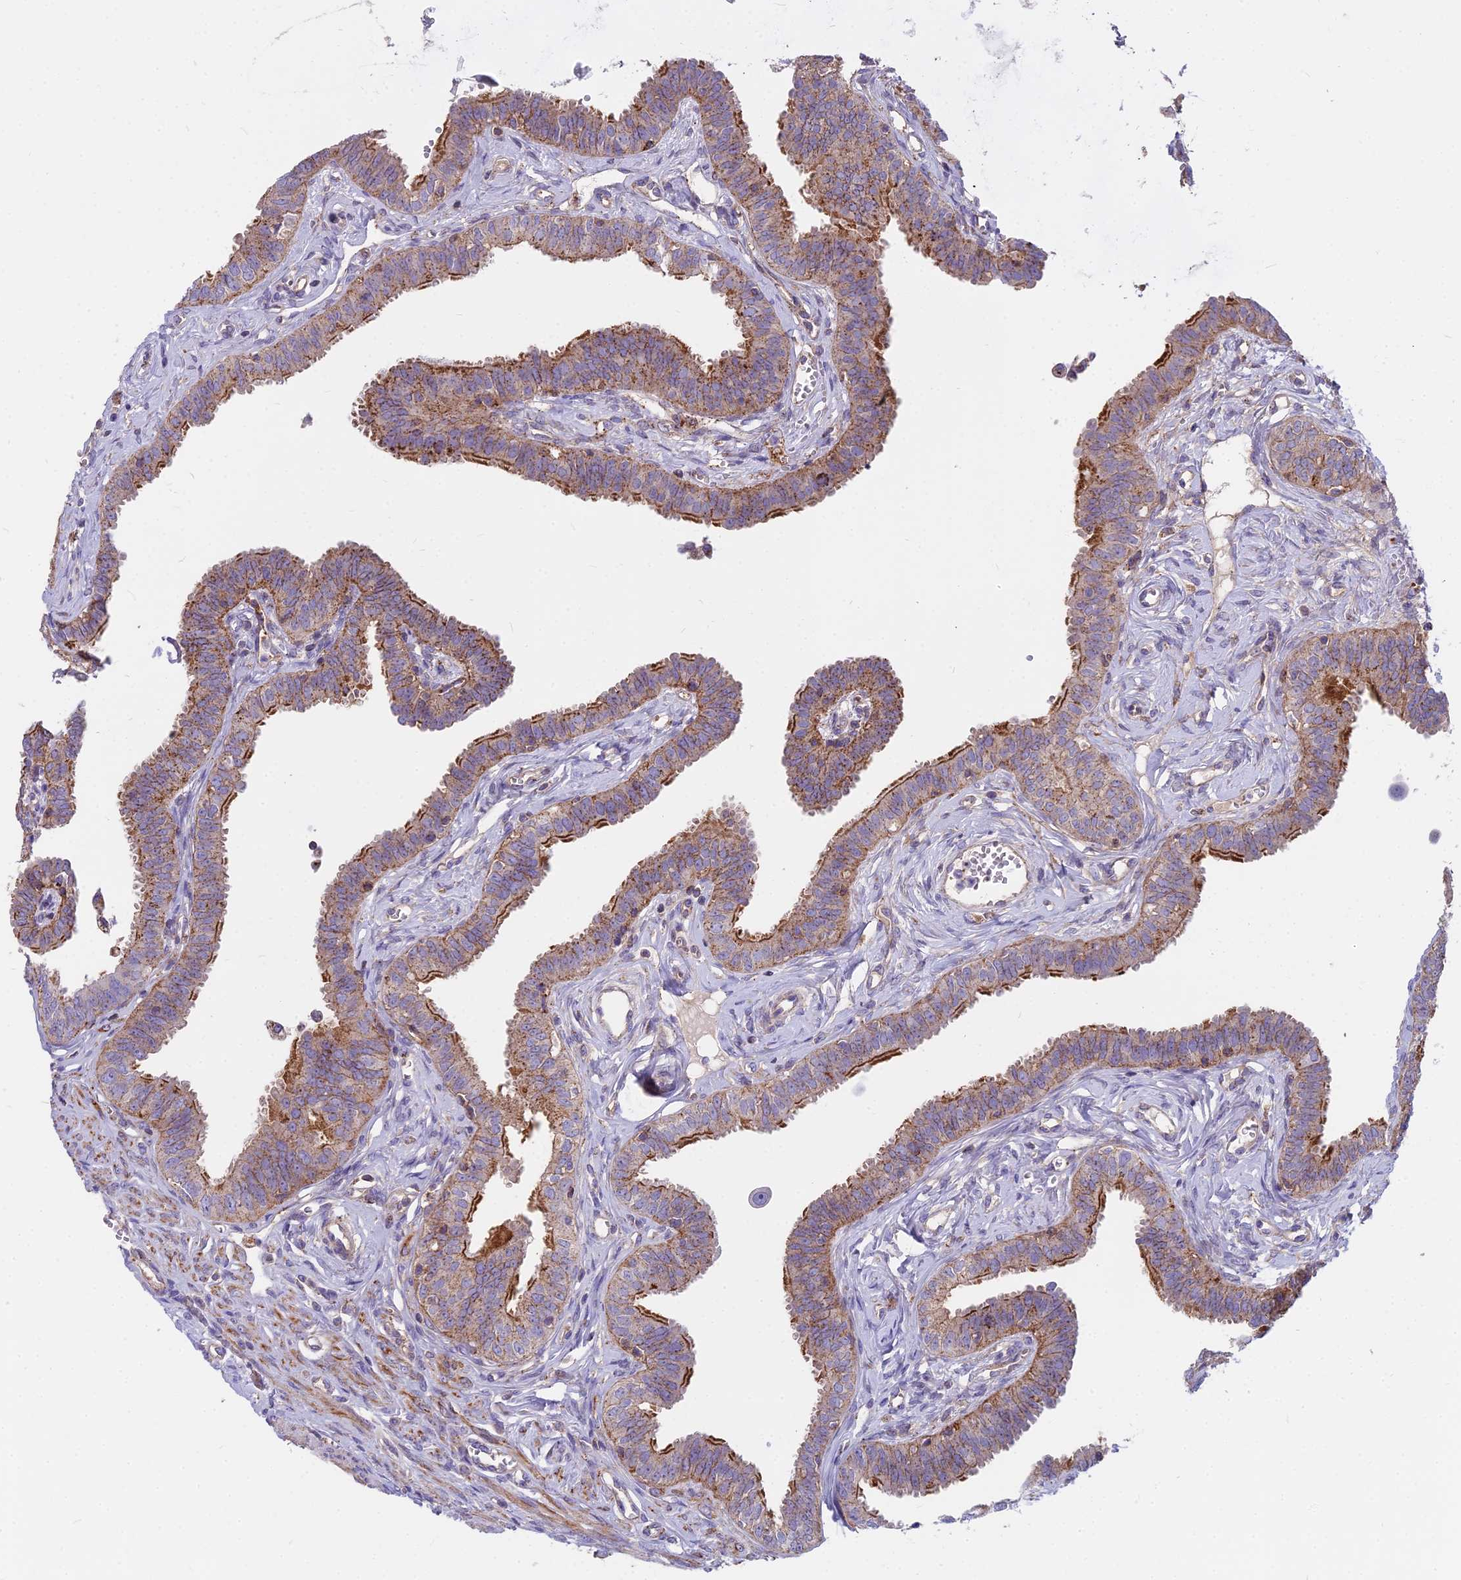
{"staining": {"intensity": "moderate", "quantity": "25%-75%", "location": "cytoplasmic/membranous"}, "tissue": "fallopian tube", "cell_type": "Glandular cells", "image_type": "normal", "snomed": [{"axis": "morphology", "description": "Normal tissue, NOS"}, {"axis": "morphology", "description": "Carcinoma, NOS"}, {"axis": "topography", "description": "Fallopian tube"}, {"axis": "topography", "description": "Ovary"}], "caption": "About 25%-75% of glandular cells in unremarkable human fallopian tube display moderate cytoplasmic/membranous protein positivity as visualized by brown immunohistochemical staining.", "gene": "FRMPD1", "patient": {"sex": "female", "age": 59}}